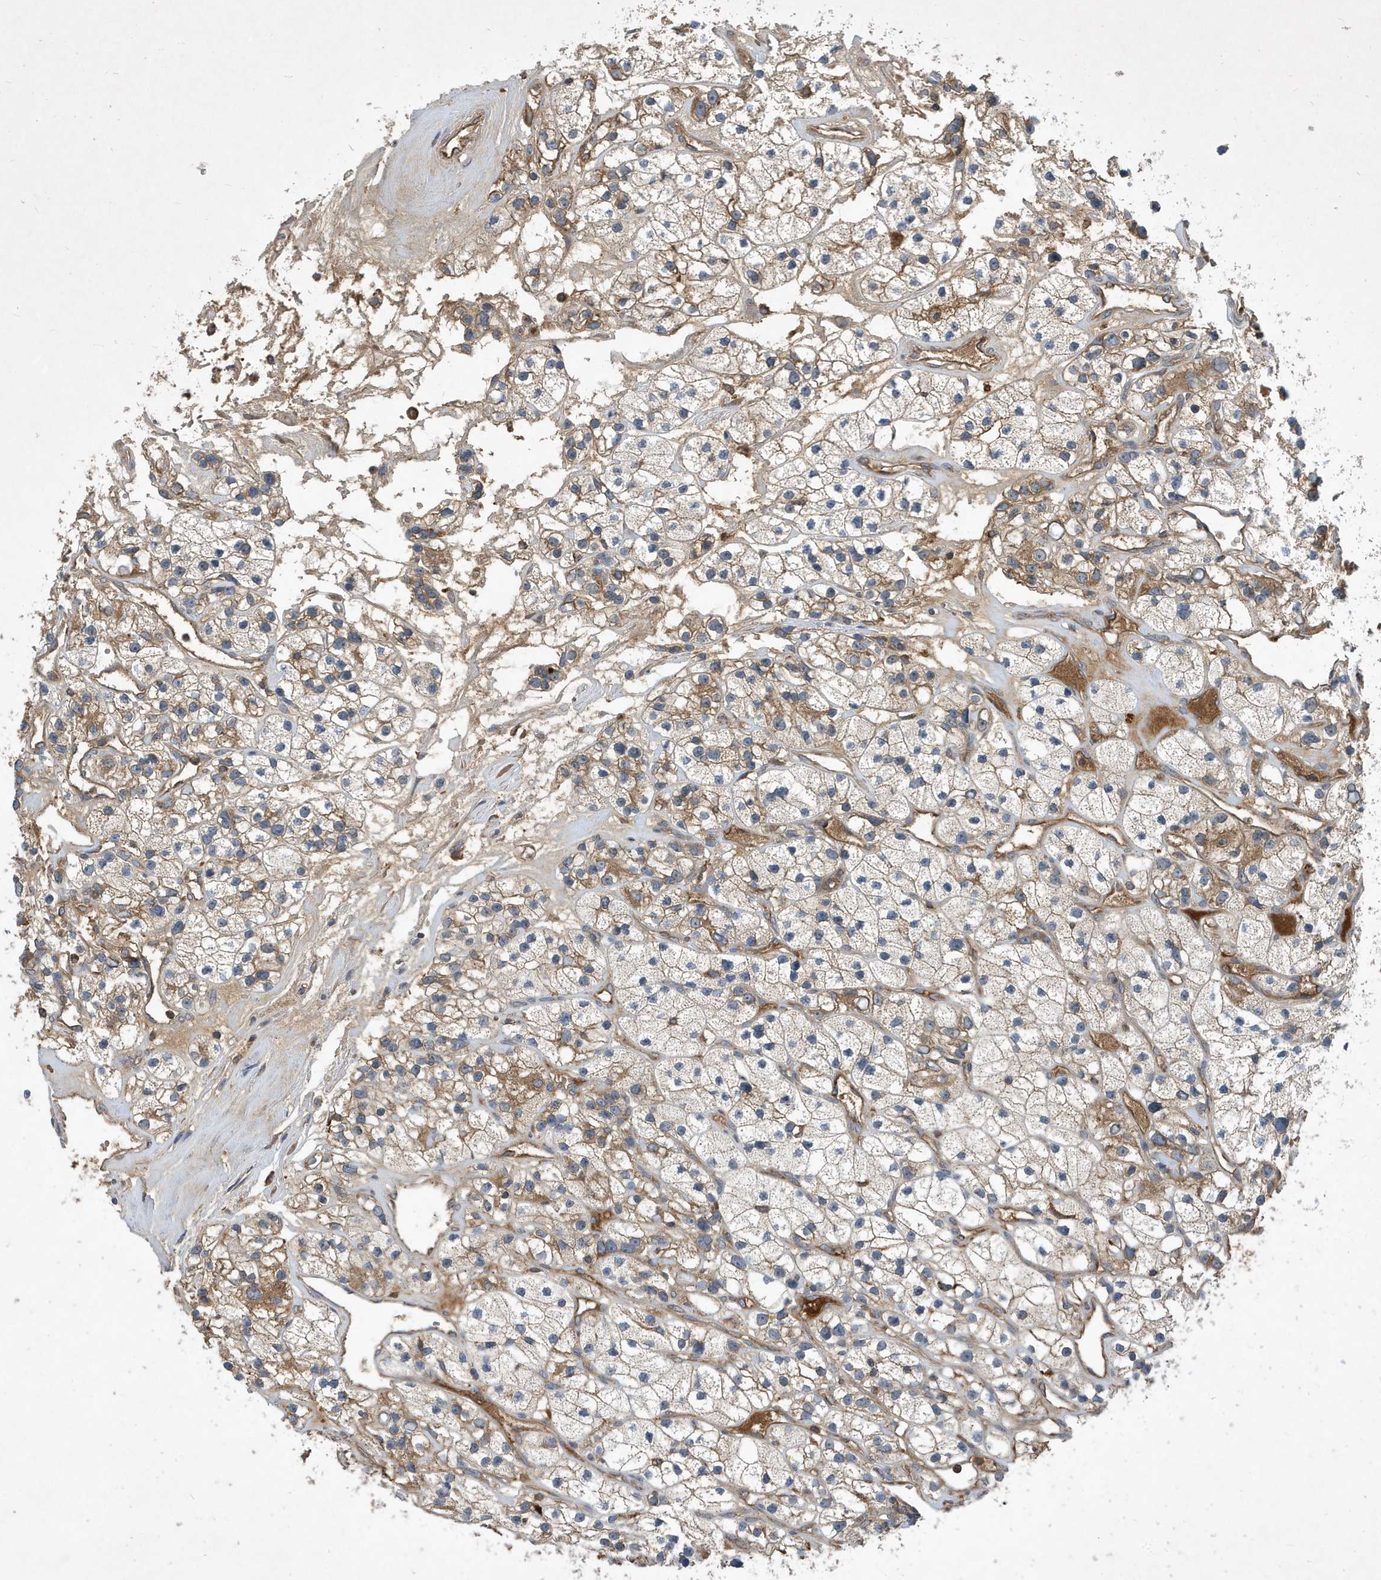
{"staining": {"intensity": "weak", "quantity": ">75%", "location": "cytoplasmic/membranous"}, "tissue": "renal cancer", "cell_type": "Tumor cells", "image_type": "cancer", "snomed": [{"axis": "morphology", "description": "Adenocarcinoma, NOS"}, {"axis": "topography", "description": "Kidney"}], "caption": "Immunohistochemical staining of renal adenocarcinoma shows low levels of weak cytoplasmic/membranous protein positivity in about >75% of tumor cells. (Stains: DAB (3,3'-diaminobenzidine) in brown, nuclei in blue, Microscopy: brightfield microscopy at high magnification).", "gene": "STK19", "patient": {"sex": "female", "age": 57}}